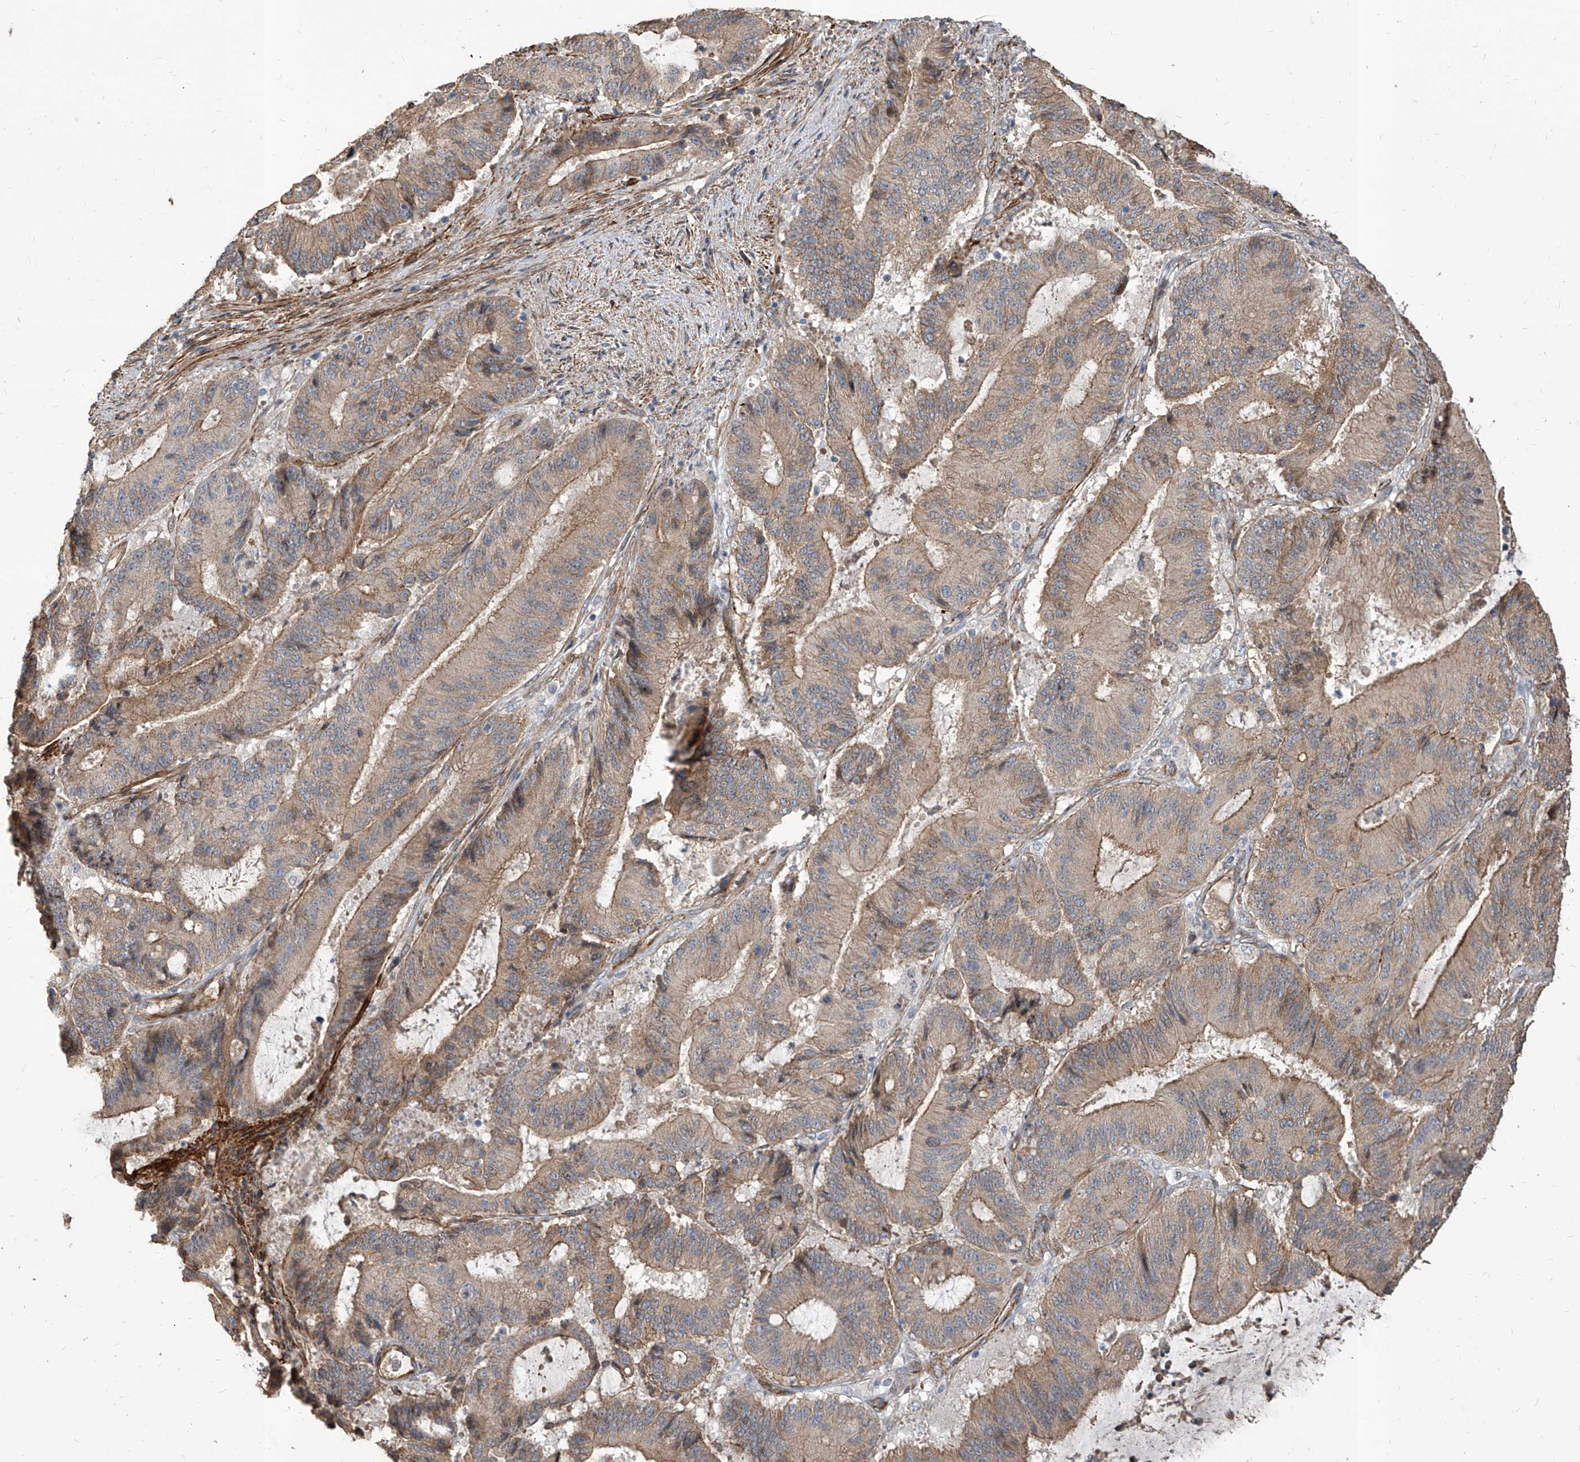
{"staining": {"intensity": "moderate", "quantity": ">75%", "location": "cytoplasmic/membranous"}, "tissue": "liver cancer", "cell_type": "Tumor cells", "image_type": "cancer", "snomed": [{"axis": "morphology", "description": "Normal tissue, NOS"}, {"axis": "morphology", "description": "Cholangiocarcinoma"}, {"axis": "topography", "description": "Liver"}, {"axis": "topography", "description": "Peripheral nerve tissue"}], "caption": "Tumor cells demonstrate moderate cytoplasmic/membranous staining in approximately >75% of cells in liver cancer.", "gene": "FAM83B", "patient": {"sex": "female", "age": 73}}